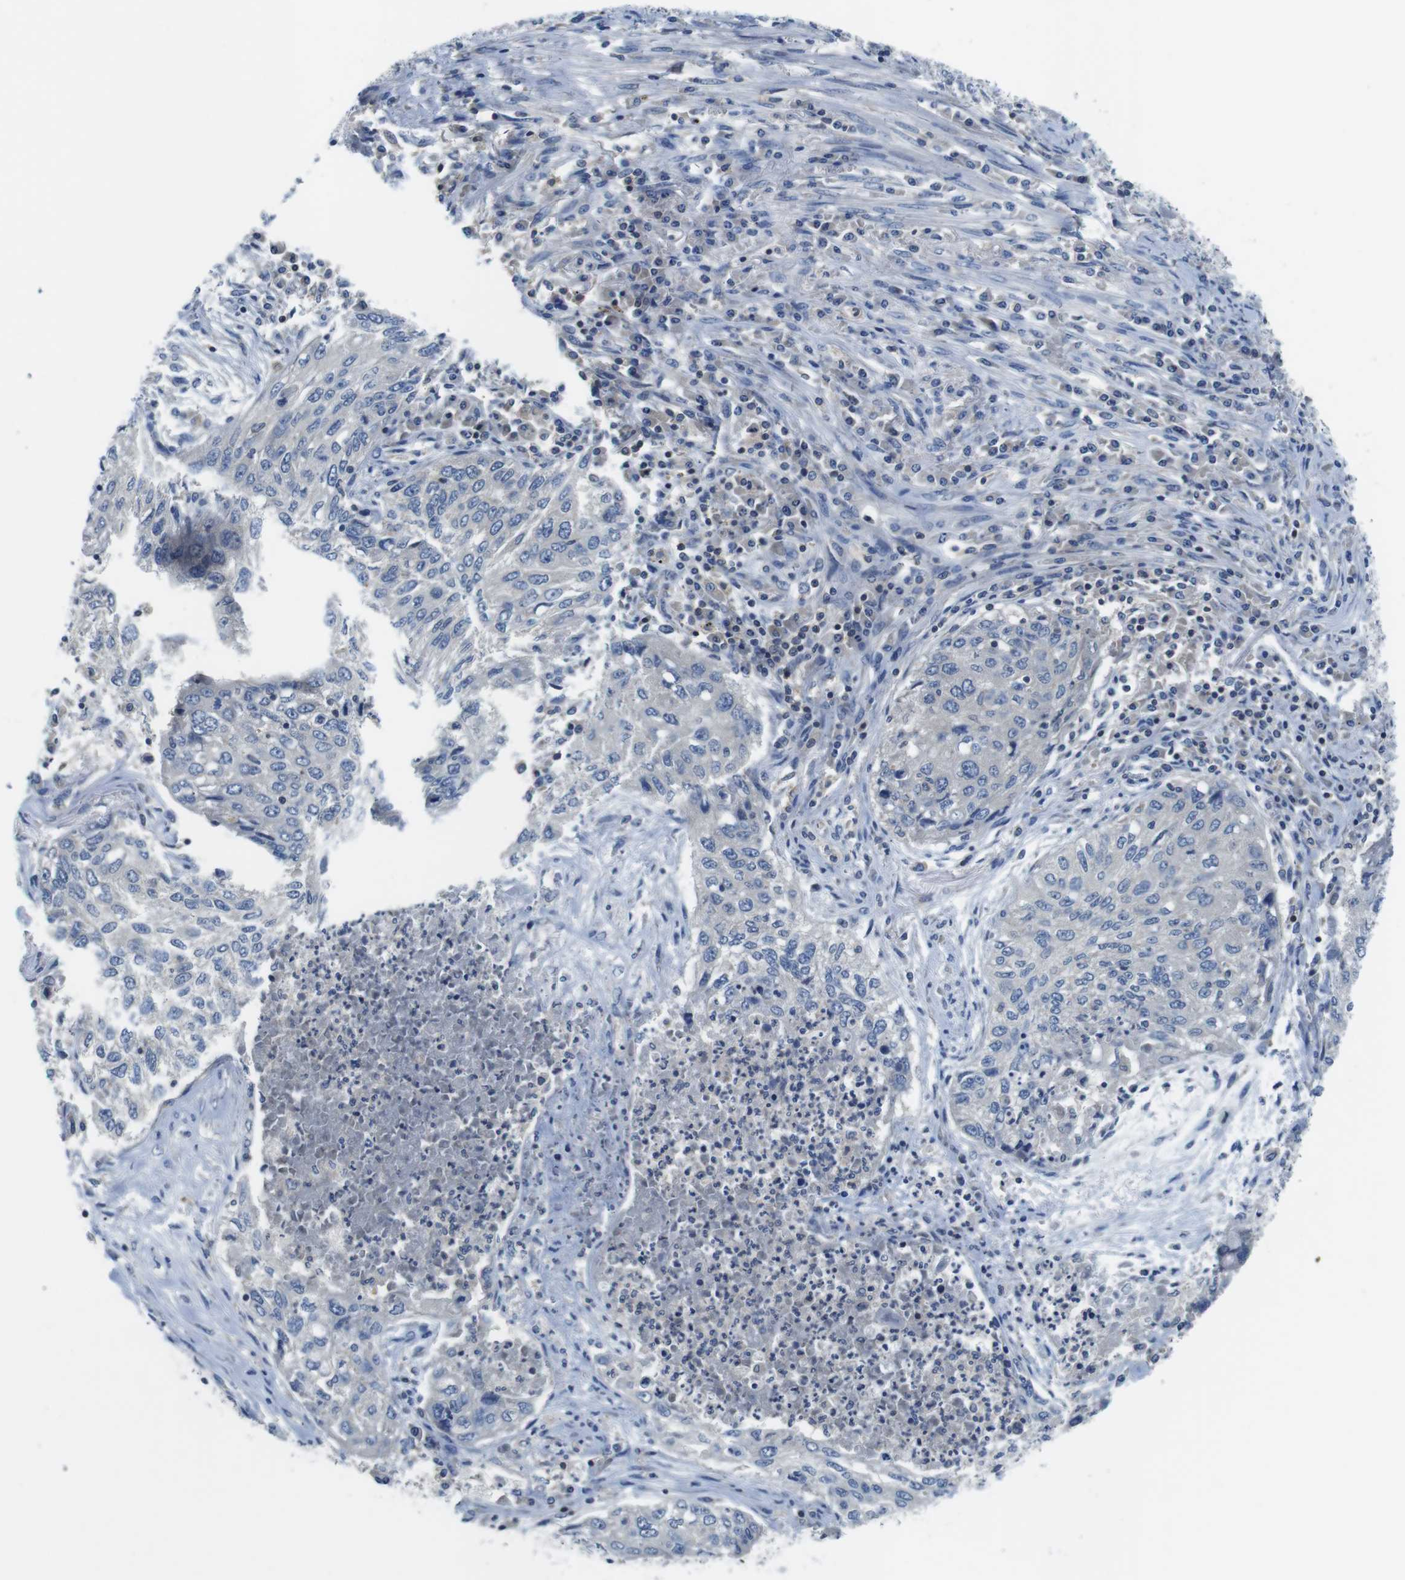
{"staining": {"intensity": "negative", "quantity": "none", "location": "none"}, "tissue": "lung cancer", "cell_type": "Tumor cells", "image_type": "cancer", "snomed": [{"axis": "morphology", "description": "Squamous cell carcinoma, NOS"}, {"axis": "topography", "description": "Lung"}], "caption": "The micrograph exhibits no staining of tumor cells in lung cancer (squamous cell carcinoma).", "gene": "PIK3CD", "patient": {"sex": "female", "age": 63}}